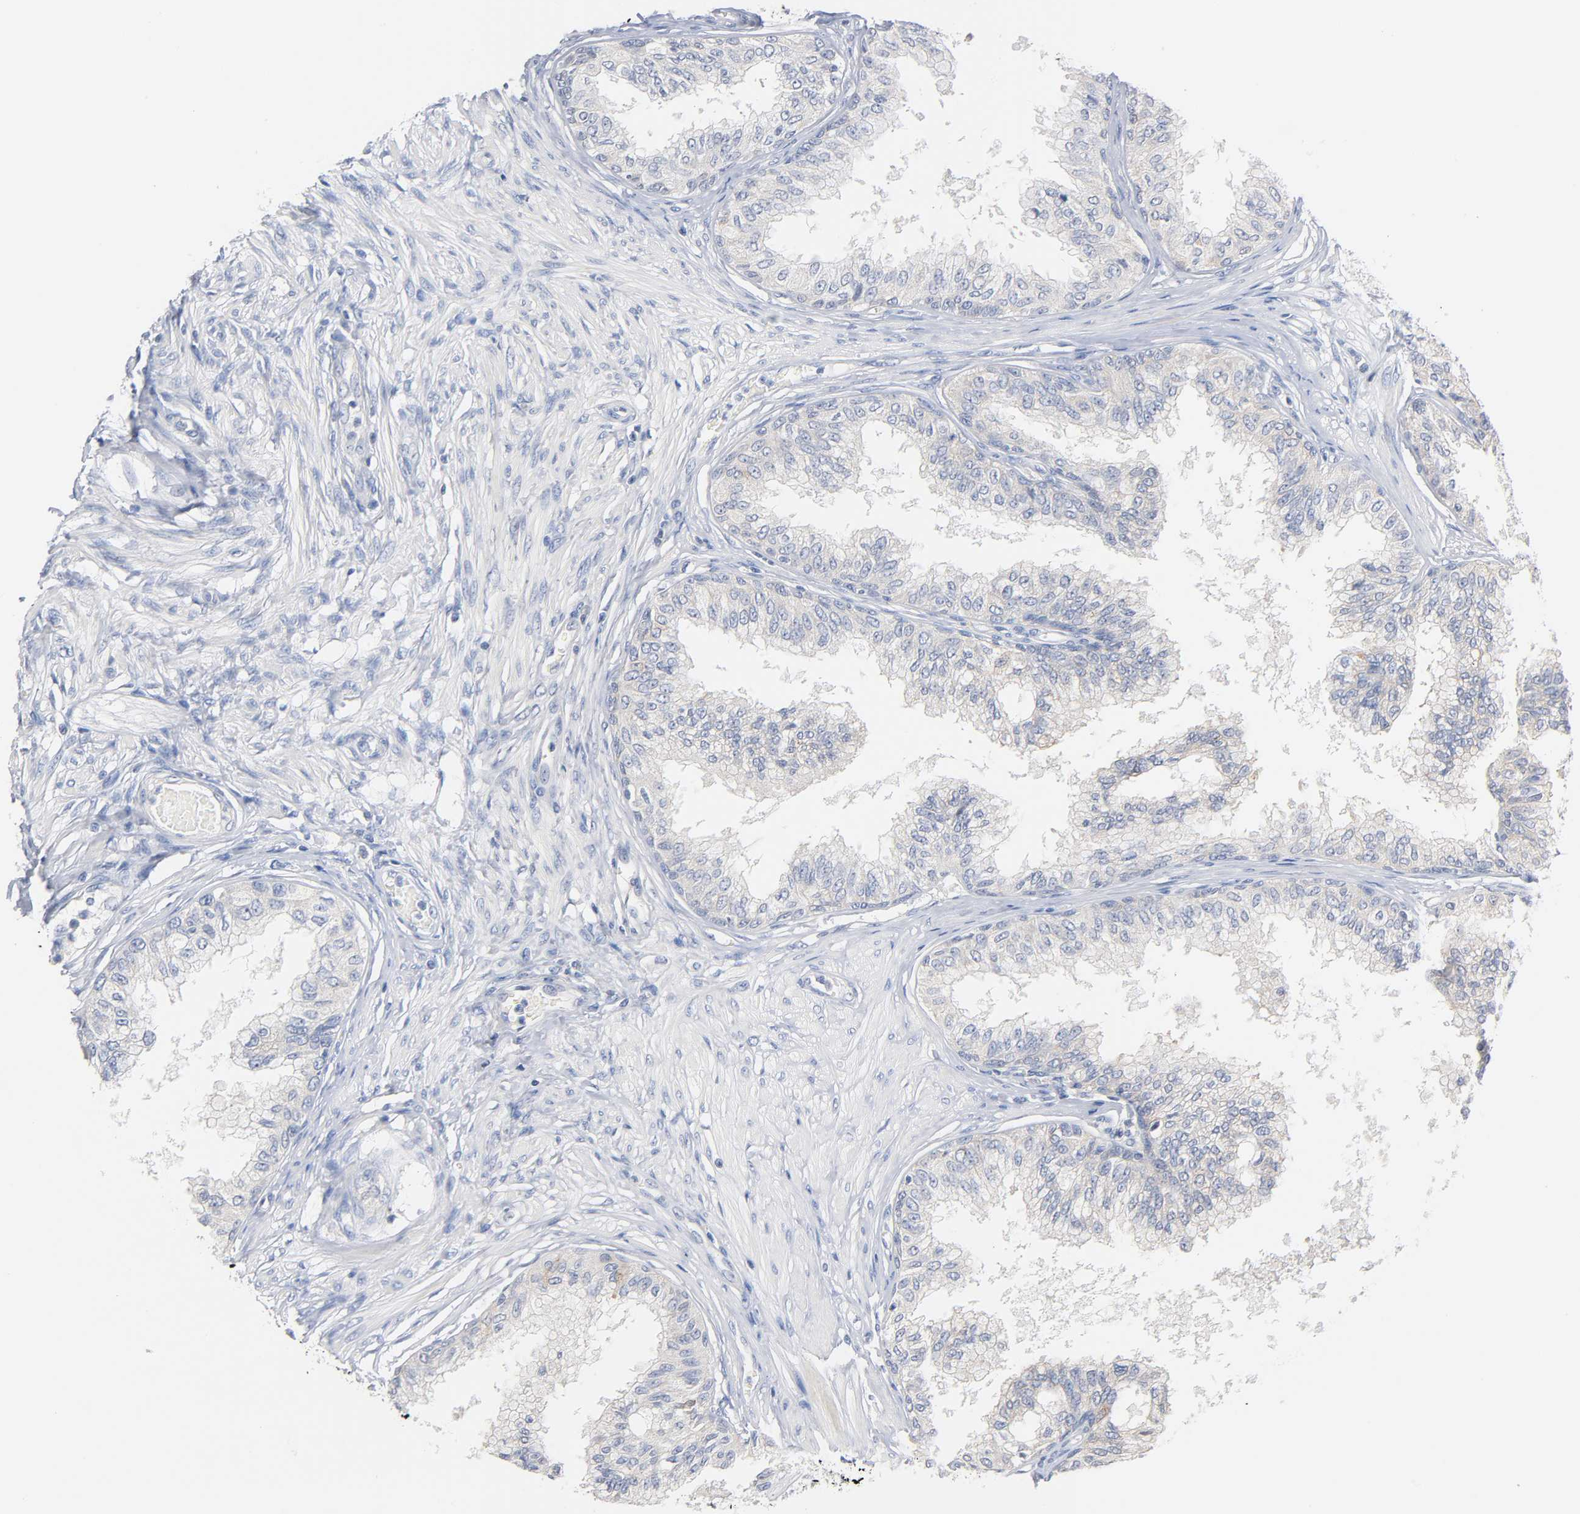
{"staining": {"intensity": "weak", "quantity": ">75%", "location": "cytoplasmic/membranous"}, "tissue": "prostate", "cell_type": "Glandular cells", "image_type": "normal", "snomed": [{"axis": "morphology", "description": "Normal tissue, NOS"}, {"axis": "topography", "description": "Prostate"}, {"axis": "topography", "description": "Seminal veicle"}], "caption": "The image exhibits immunohistochemical staining of unremarkable prostate. There is weak cytoplasmic/membranous positivity is seen in approximately >75% of glandular cells.", "gene": "MALT1", "patient": {"sex": "male", "age": 60}}